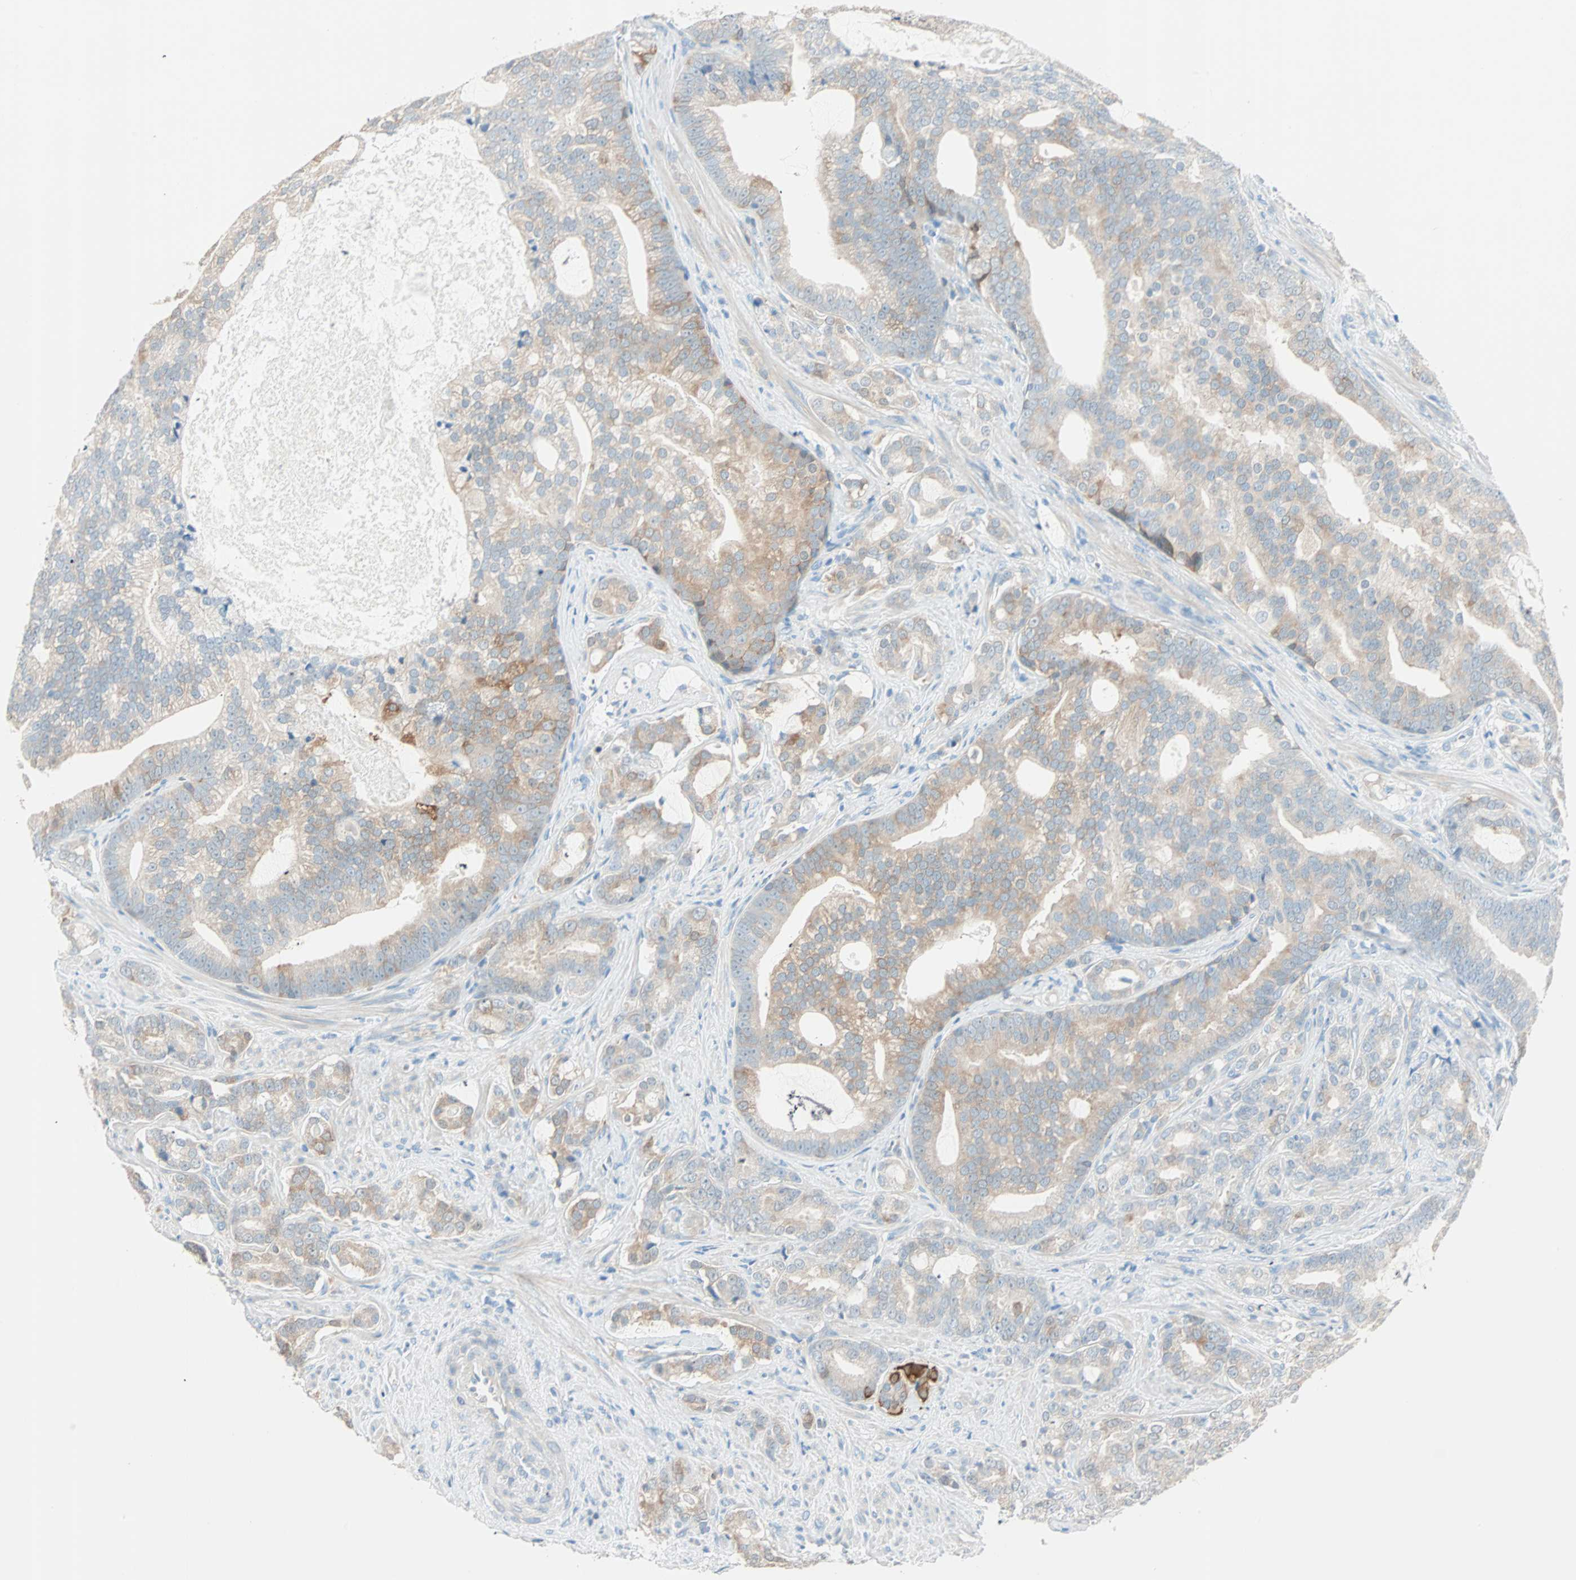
{"staining": {"intensity": "moderate", "quantity": "25%-75%", "location": "cytoplasmic/membranous"}, "tissue": "prostate cancer", "cell_type": "Tumor cells", "image_type": "cancer", "snomed": [{"axis": "morphology", "description": "Adenocarcinoma, Low grade"}, {"axis": "topography", "description": "Prostate"}], "caption": "DAB immunohistochemical staining of human prostate cancer (low-grade adenocarcinoma) shows moderate cytoplasmic/membranous protein staining in approximately 25%-75% of tumor cells. (brown staining indicates protein expression, while blue staining denotes nuclei).", "gene": "ATF6", "patient": {"sex": "male", "age": 58}}